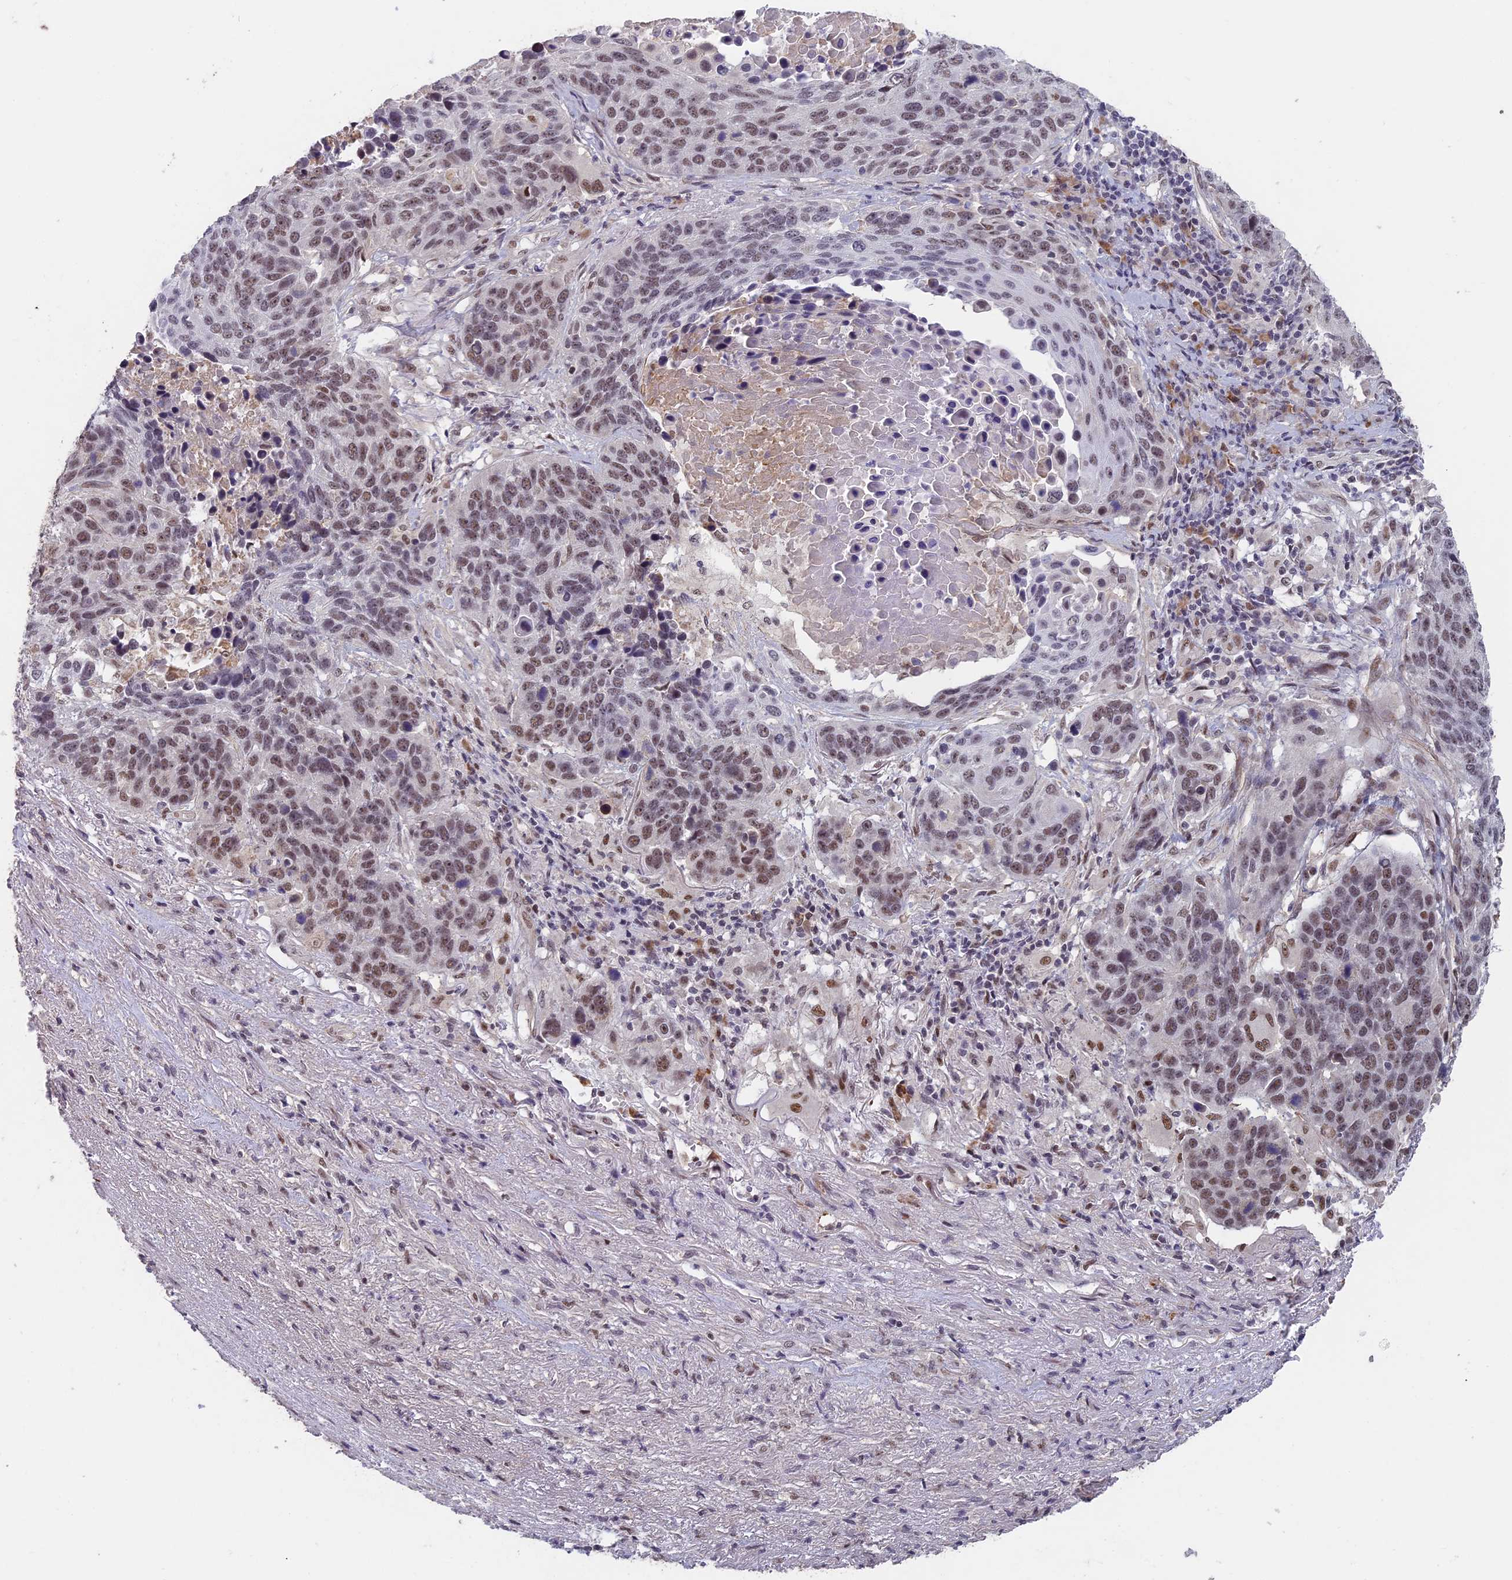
{"staining": {"intensity": "moderate", "quantity": ">75%", "location": "nuclear"}, "tissue": "lung cancer", "cell_type": "Tumor cells", "image_type": "cancer", "snomed": [{"axis": "morphology", "description": "Normal tissue, NOS"}, {"axis": "morphology", "description": "Squamous cell carcinoma, NOS"}, {"axis": "topography", "description": "Lymph node"}, {"axis": "topography", "description": "Lung"}], "caption": "Human lung cancer stained with a protein marker exhibits moderate staining in tumor cells.", "gene": "MORF4L1", "patient": {"sex": "male", "age": 66}}